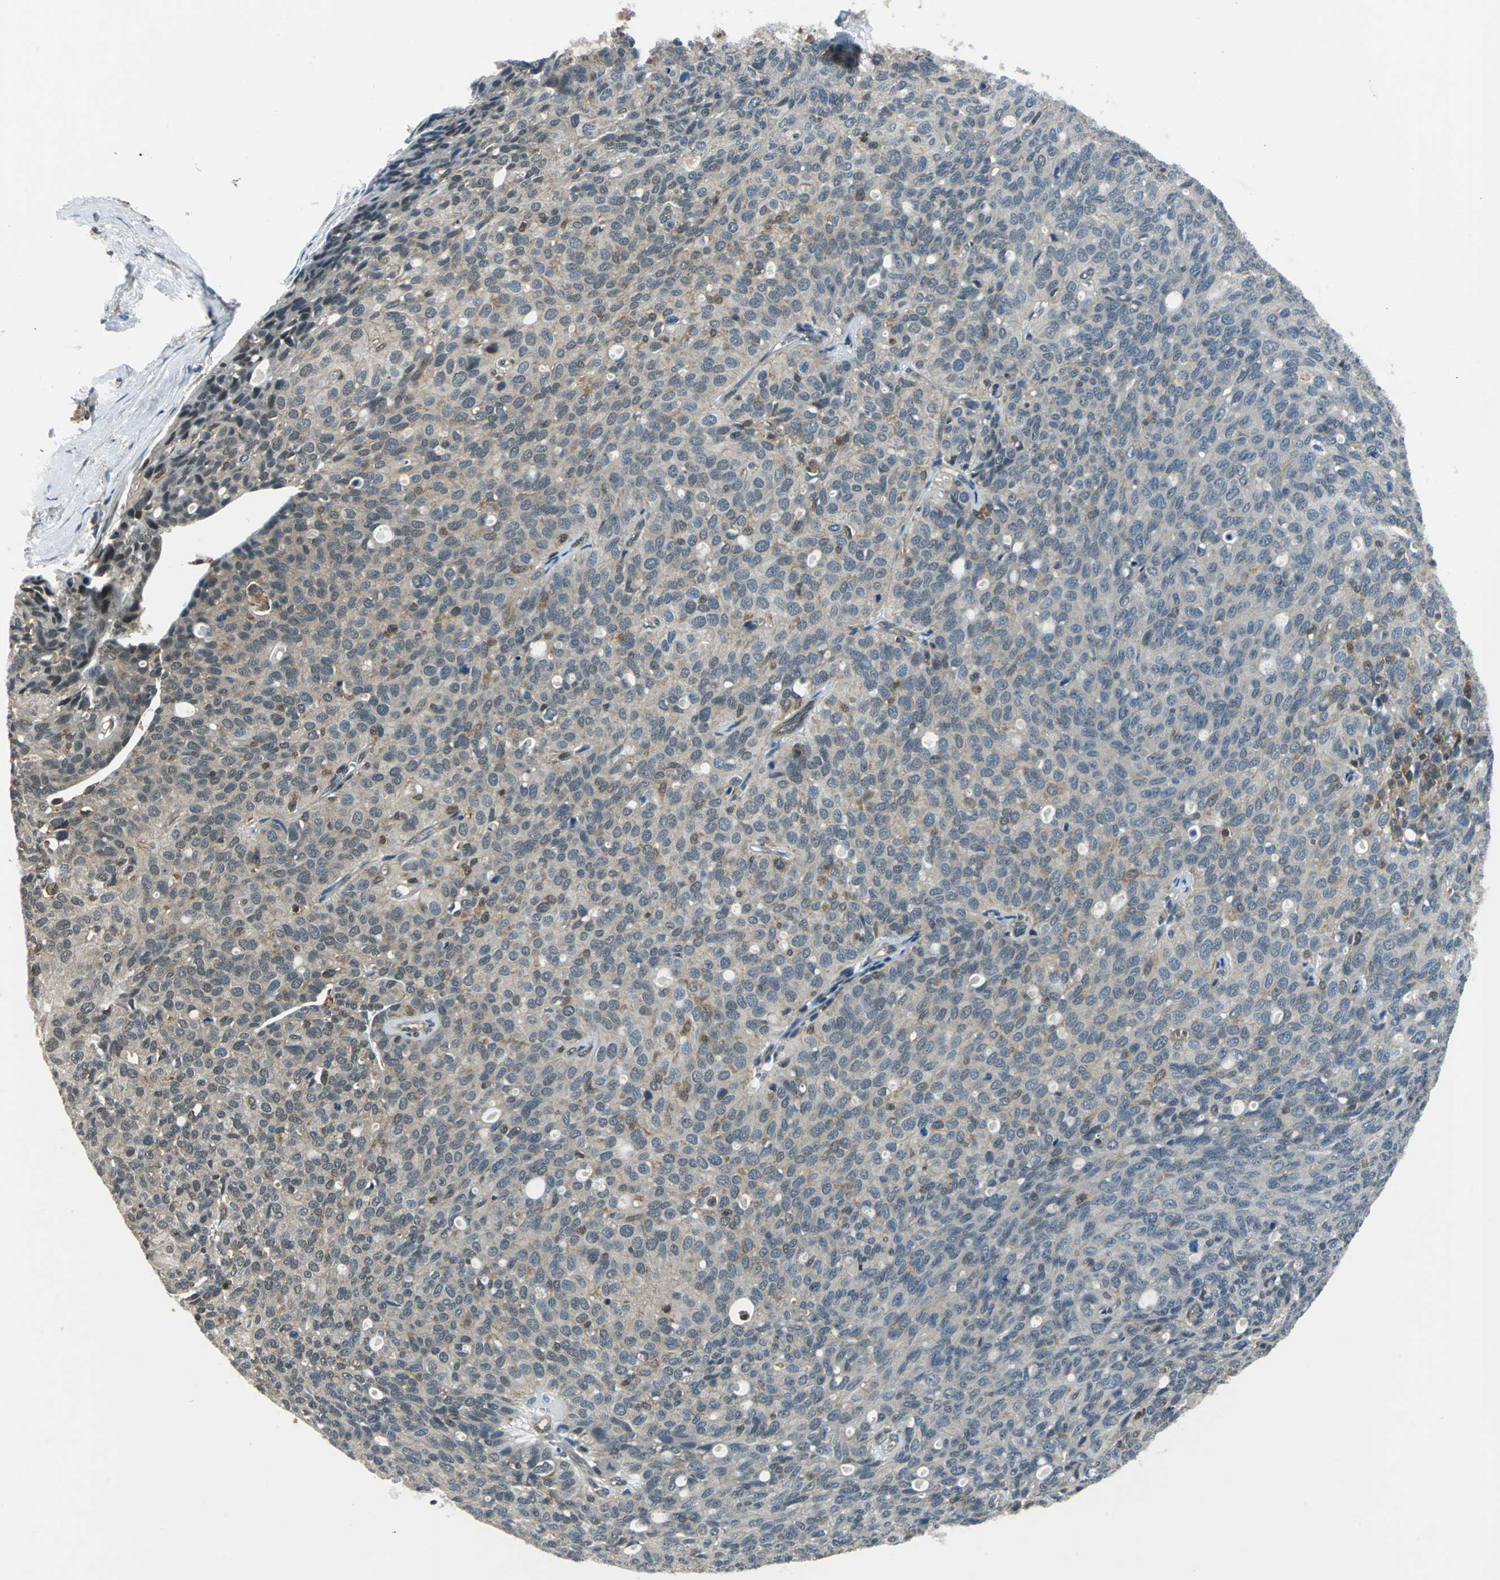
{"staining": {"intensity": "weak", "quantity": "25%-75%", "location": "cytoplasmic/membranous,nuclear"}, "tissue": "ovarian cancer", "cell_type": "Tumor cells", "image_type": "cancer", "snomed": [{"axis": "morphology", "description": "Carcinoma, endometroid"}, {"axis": "topography", "description": "Ovary"}], "caption": "This histopathology image reveals ovarian endometroid carcinoma stained with immunohistochemistry (IHC) to label a protein in brown. The cytoplasmic/membranous and nuclear of tumor cells show weak positivity for the protein. Nuclei are counter-stained blue.", "gene": "ARPC3", "patient": {"sex": "female", "age": 60}}